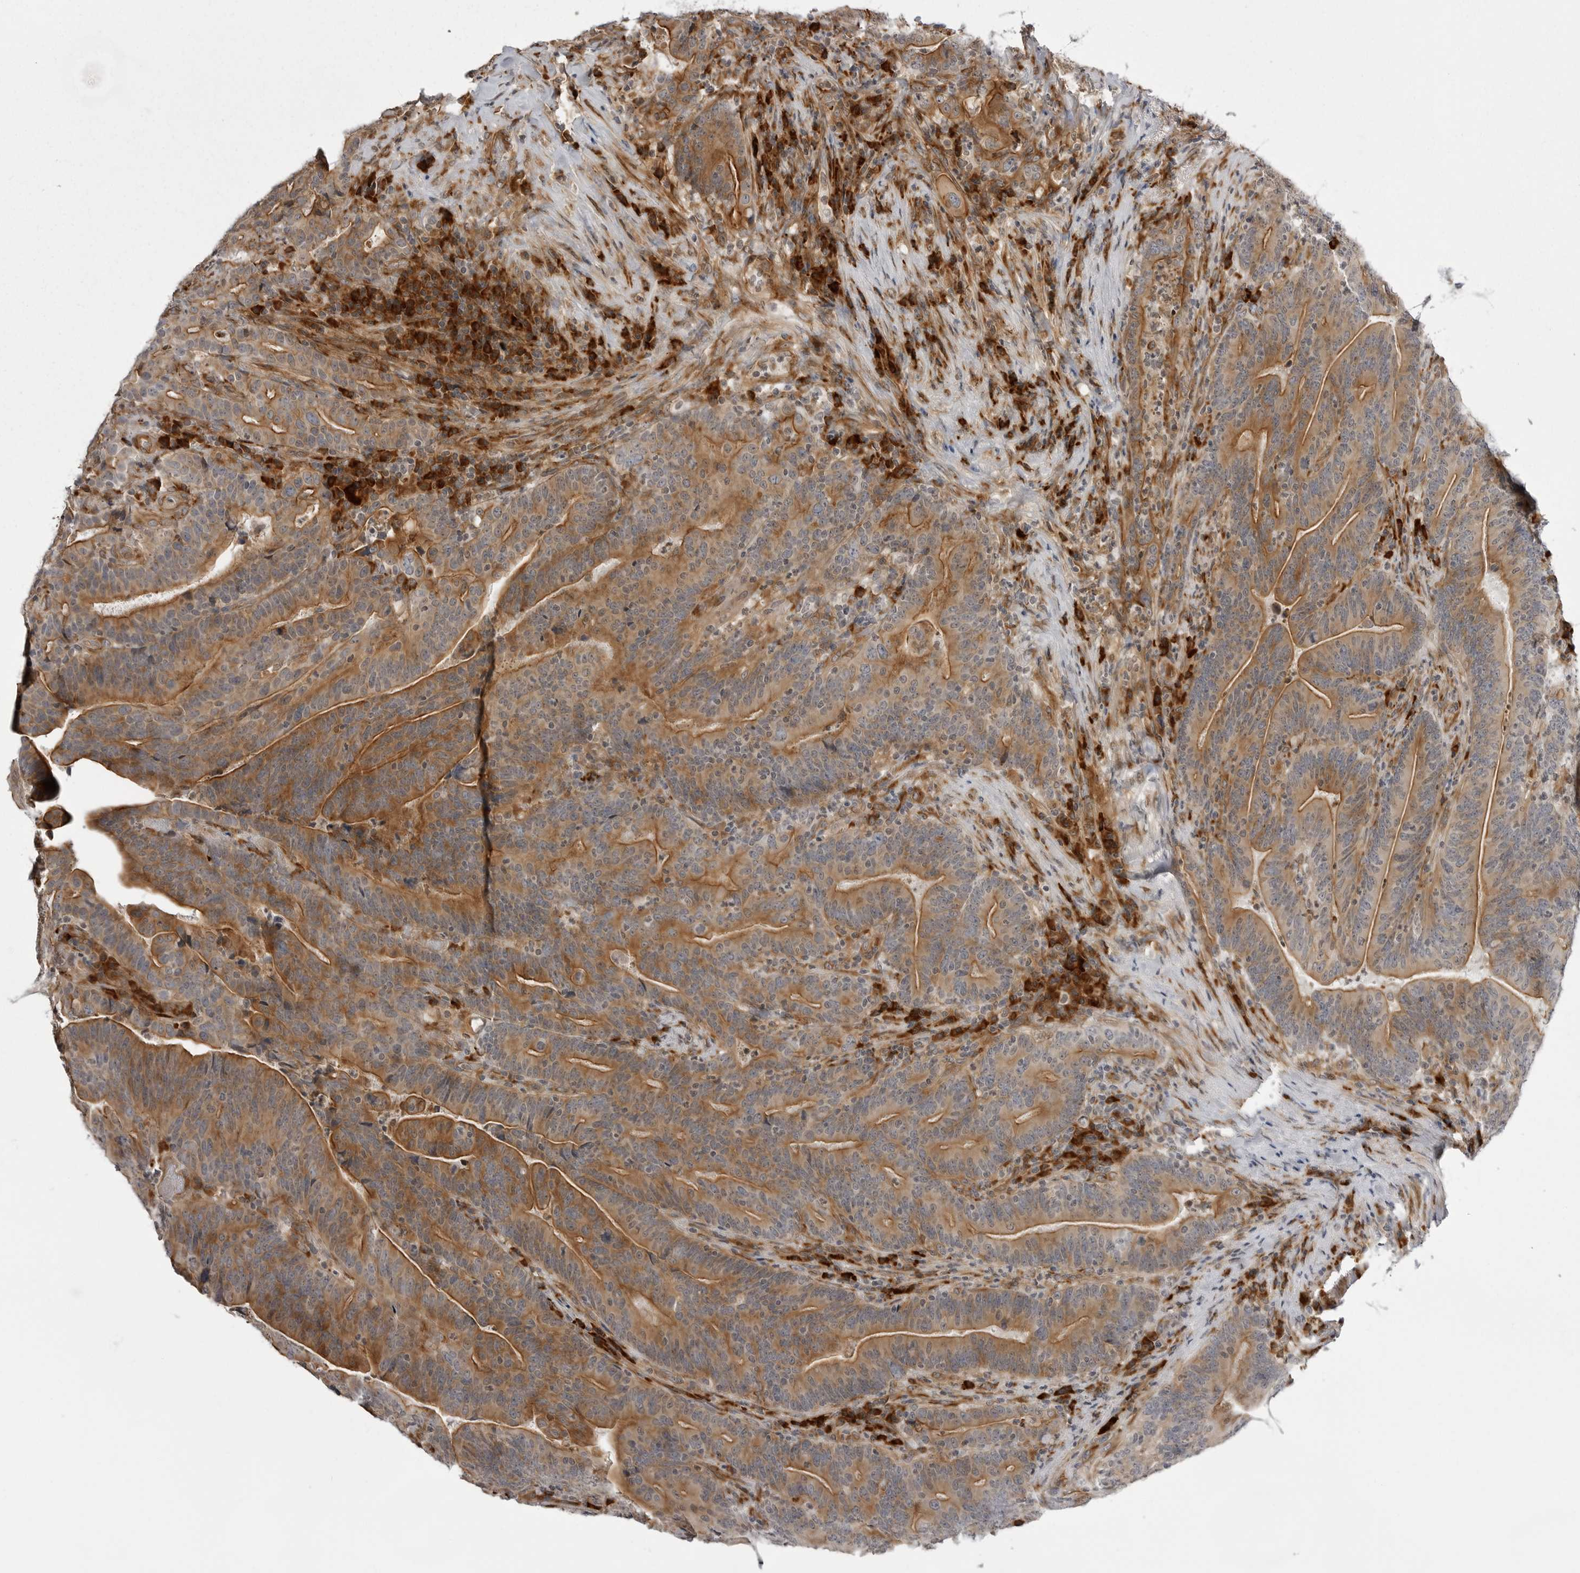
{"staining": {"intensity": "moderate", "quantity": ">75%", "location": "cytoplasmic/membranous"}, "tissue": "colorectal cancer", "cell_type": "Tumor cells", "image_type": "cancer", "snomed": [{"axis": "morphology", "description": "Adenocarcinoma, NOS"}, {"axis": "topography", "description": "Colon"}], "caption": "A high-resolution image shows immunohistochemistry staining of colorectal cancer (adenocarcinoma), which demonstrates moderate cytoplasmic/membranous staining in approximately >75% of tumor cells. (brown staining indicates protein expression, while blue staining denotes nuclei).", "gene": "ARL5A", "patient": {"sex": "female", "age": 66}}